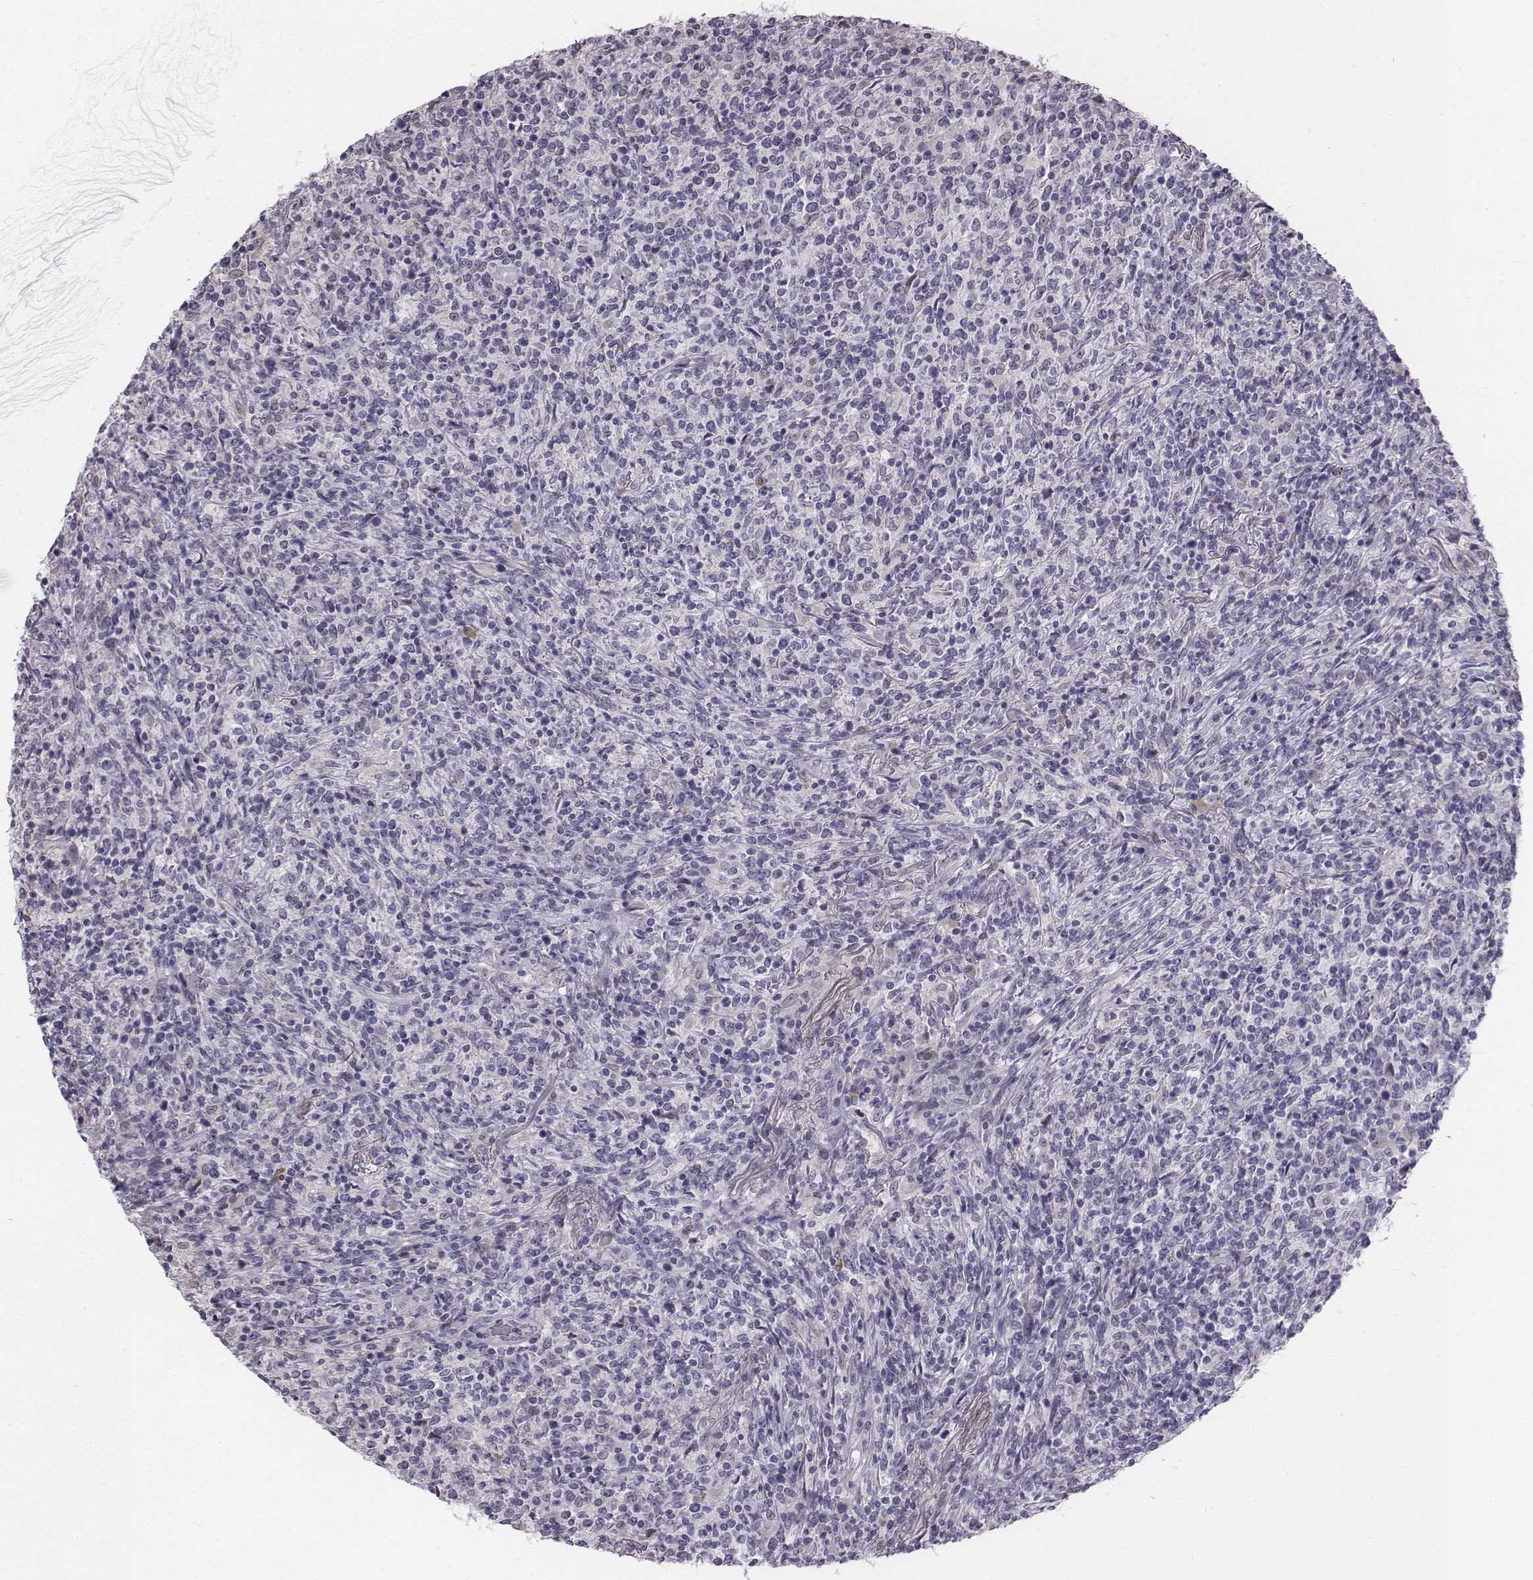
{"staining": {"intensity": "negative", "quantity": "none", "location": "none"}, "tissue": "lymphoma", "cell_type": "Tumor cells", "image_type": "cancer", "snomed": [{"axis": "morphology", "description": "Malignant lymphoma, non-Hodgkin's type, High grade"}, {"axis": "topography", "description": "Lung"}], "caption": "Human lymphoma stained for a protein using immunohistochemistry (IHC) demonstrates no expression in tumor cells.", "gene": "PENK", "patient": {"sex": "male", "age": 79}}